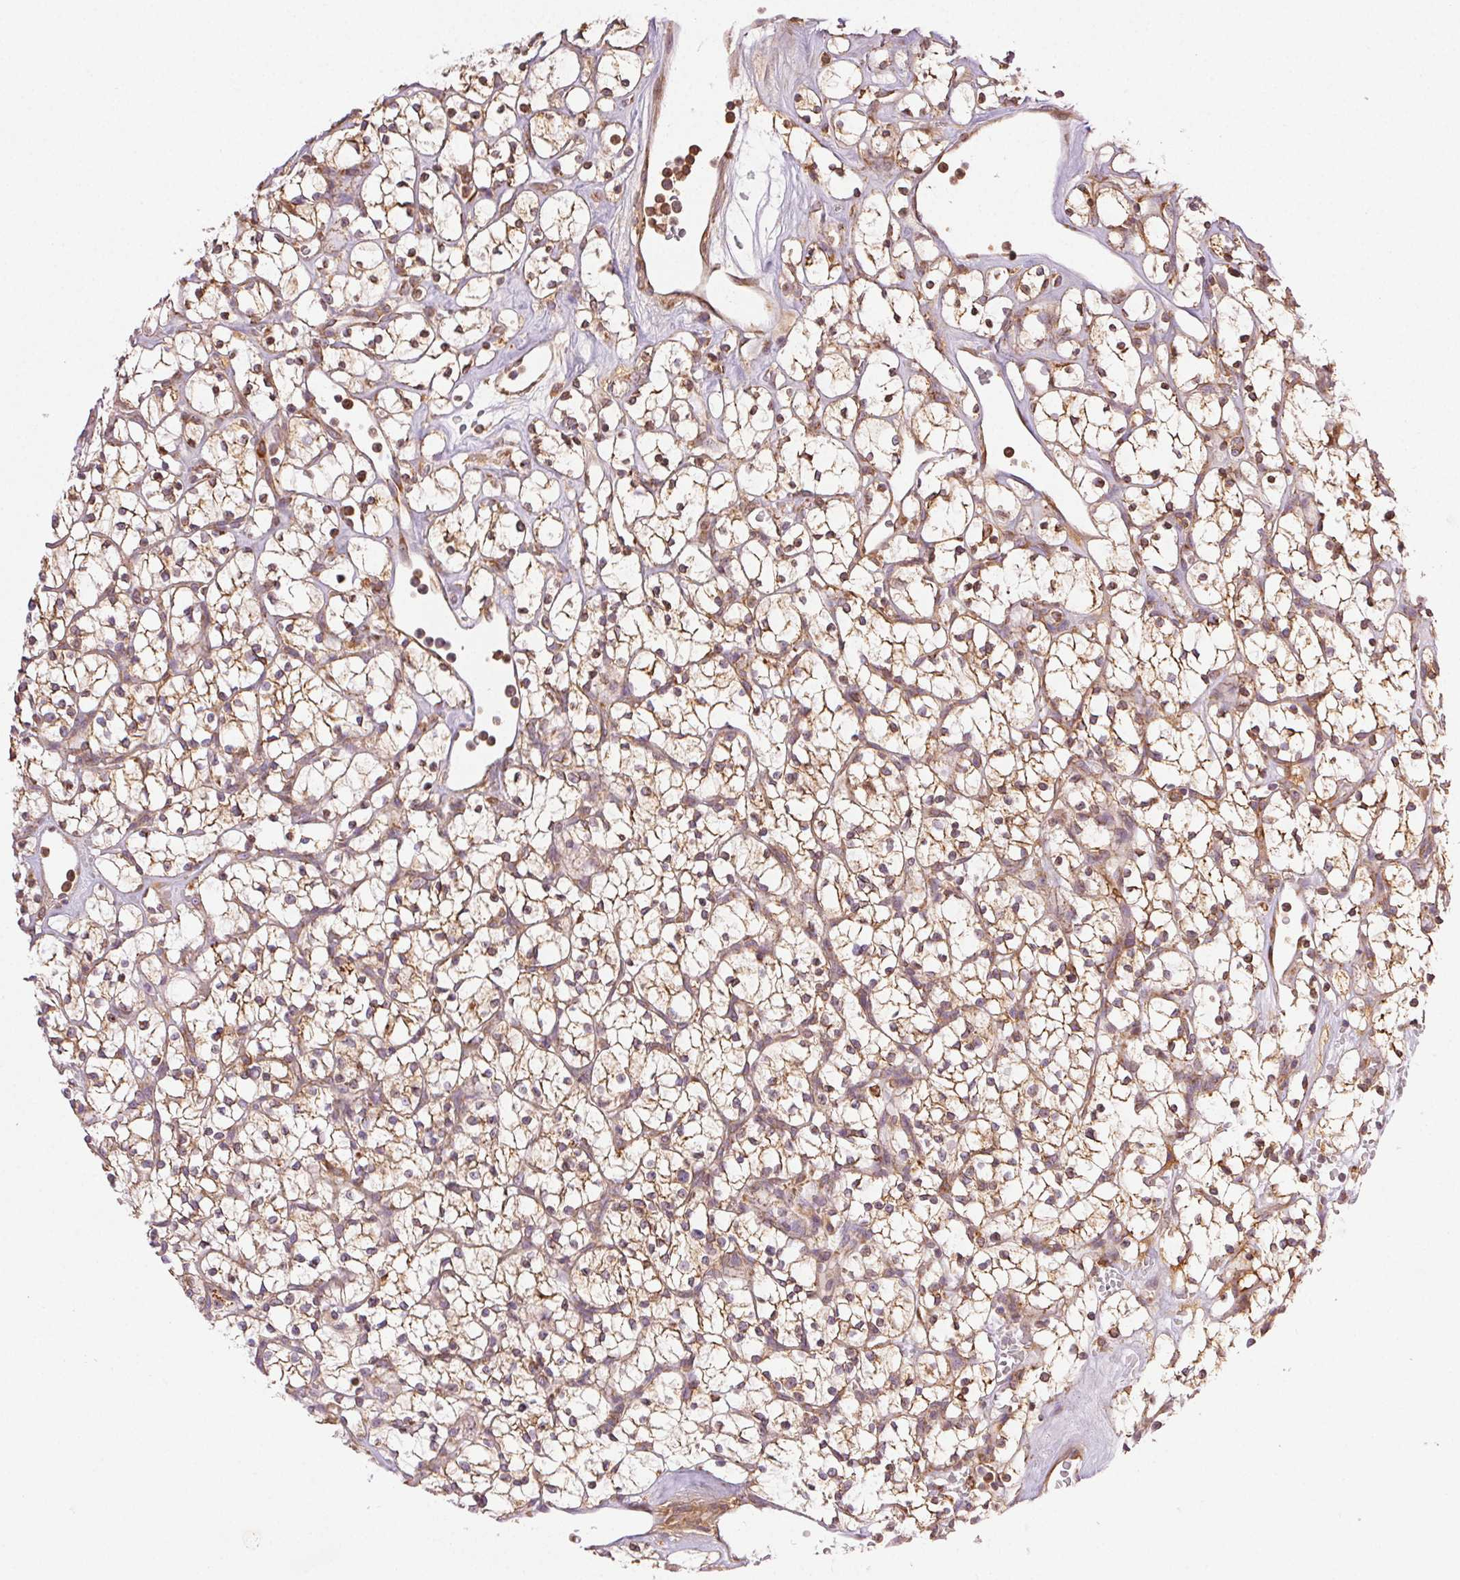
{"staining": {"intensity": "weak", "quantity": ">75%", "location": "cytoplasmic/membranous"}, "tissue": "renal cancer", "cell_type": "Tumor cells", "image_type": "cancer", "snomed": [{"axis": "morphology", "description": "Adenocarcinoma, NOS"}, {"axis": "topography", "description": "Kidney"}], "caption": "Adenocarcinoma (renal) stained with a brown dye demonstrates weak cytoplasmic/membranous positive staining in approximately >75% of tumor cells.", "gene": "ENTREP1", "patient": {"sex": "female", "age": 64}}